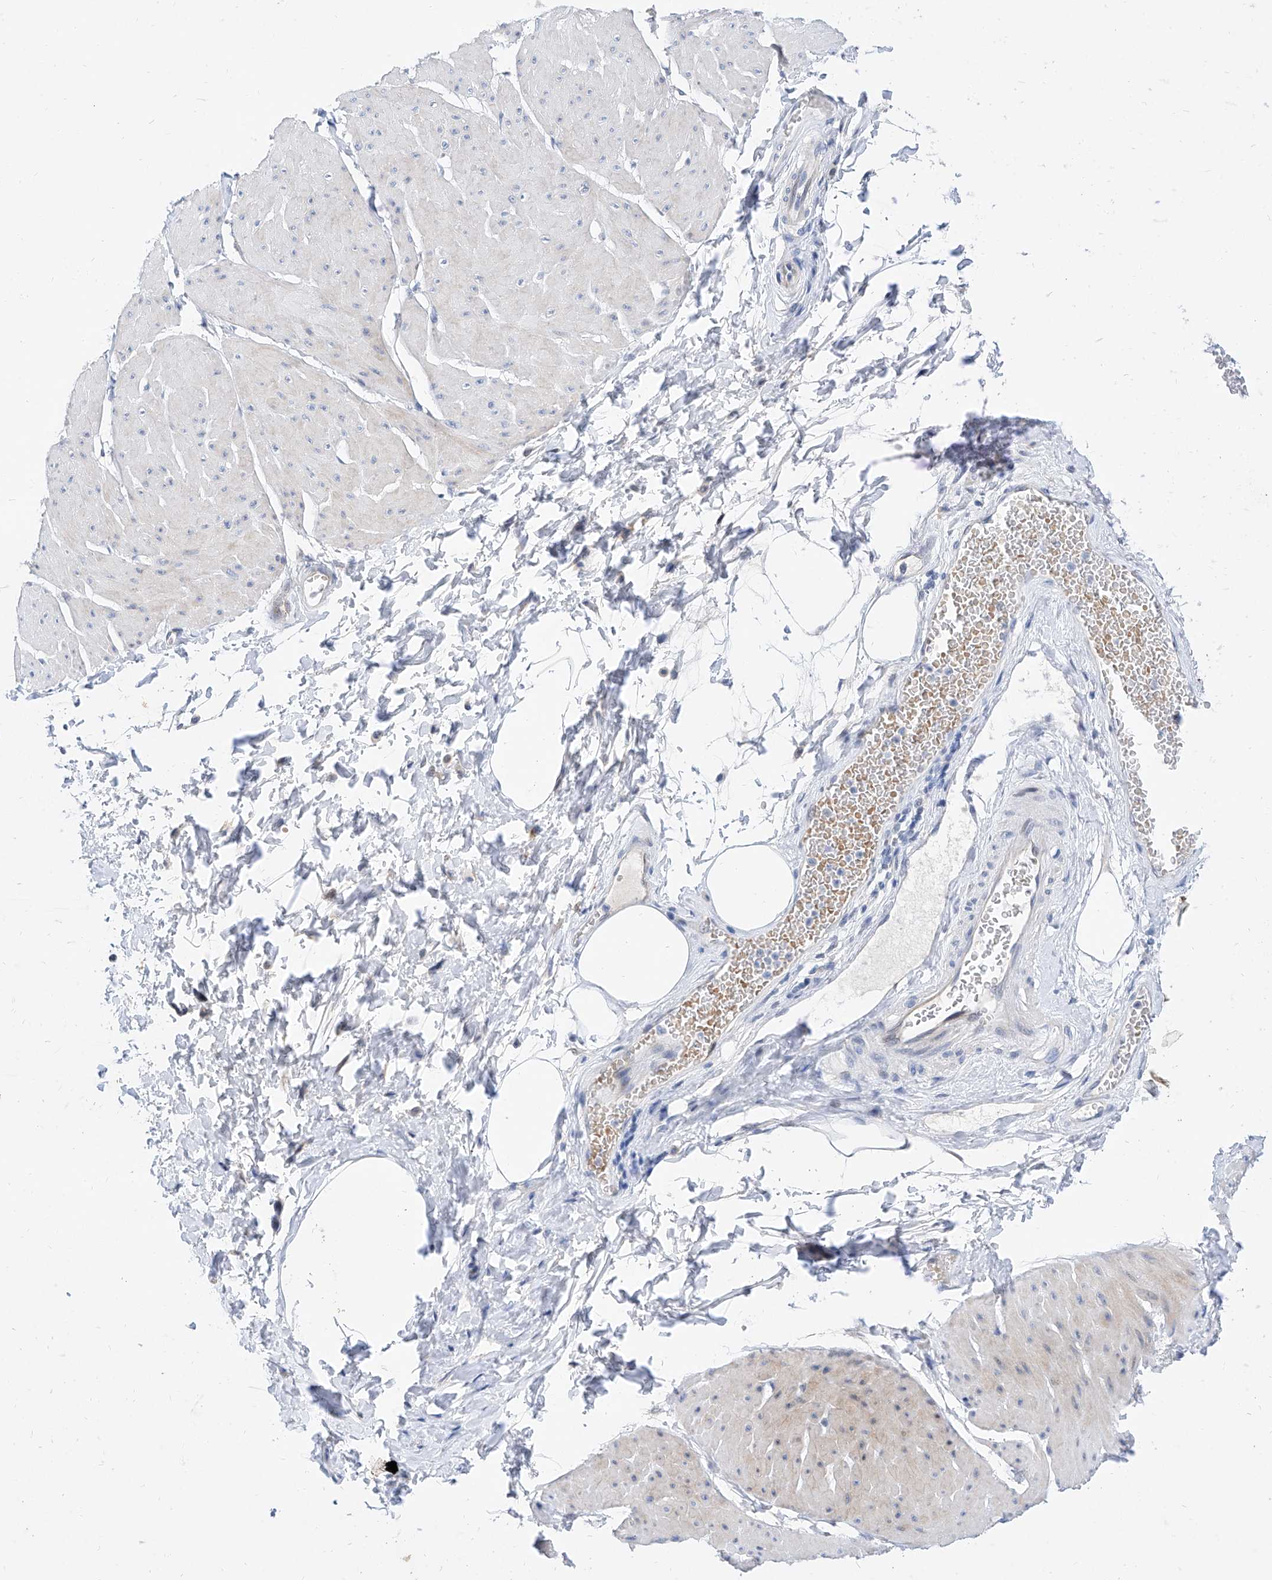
{"staining": {"intensity": "negative", "quantity": "none", "location": "none"}, "tissue": "smooth muscle", "cell_type": "Smooth muscle cells", "image_type": "normal", "snomed": [{"axis": "morphology", "description": "Urothelial carcinoma, High grade"}, {"axis": "topography", "description": "Urinary bladder"}], "caption": "An immunohistochemistry micrograph of normal smooth muscle is shown. There is no staining in smooth muscle cells of smooth muscle. The staining is performed using DAB (3,3'-diaminobenzidine) brown chromogen with nuclei counter-stained in using hematoxylin.", "gene": "BPTF", "patient": {"sex": "male", "age": 46}}